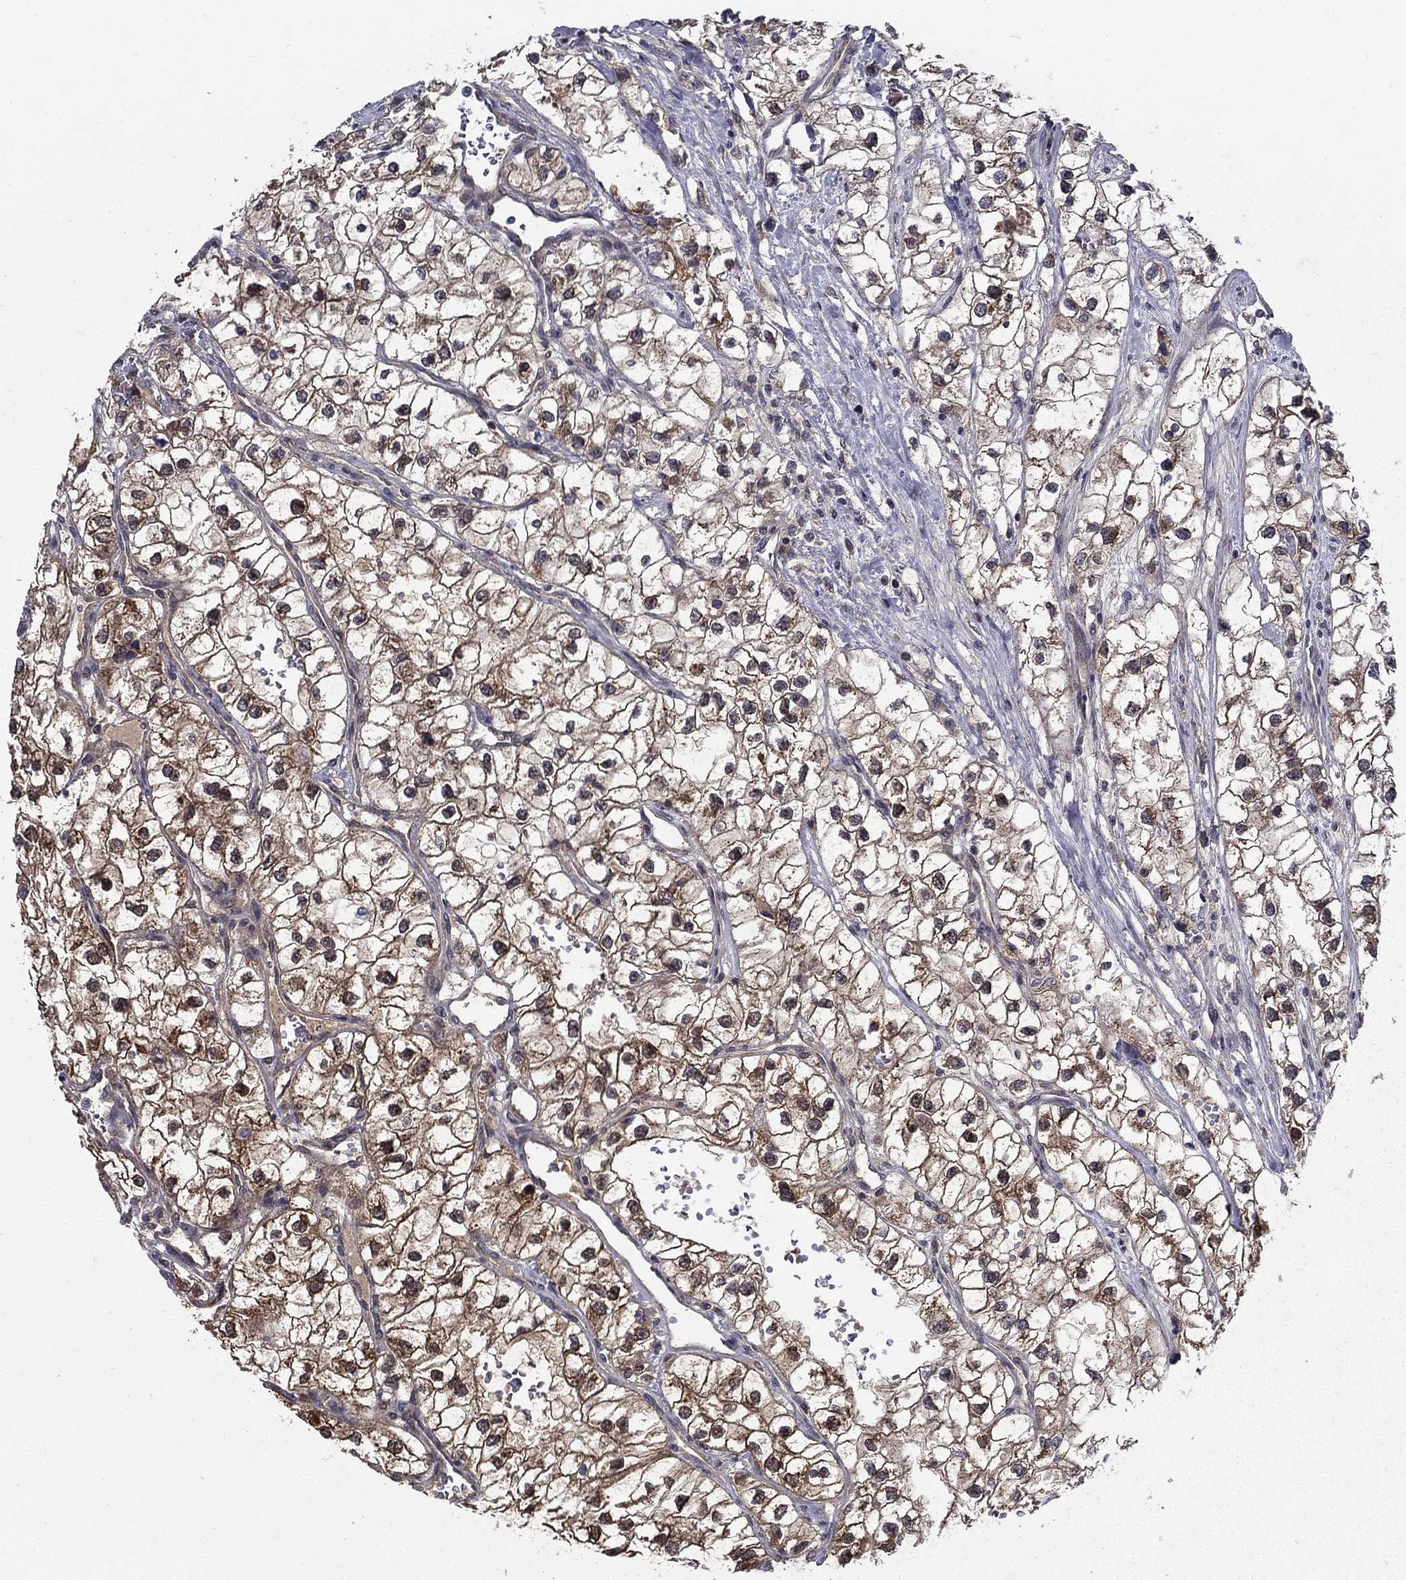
{"staining": {"intensity": "strong", "quantity": "25%-75%", "location": "cytoplasmic/membranous"}, "tissue": "renal cancer", "cell_type": "Tumor cells", "image_type": "cancer", "snomed": [{"axis": "morphology", "description": "Adenocarcinoma, NOS"}, {"axis": "topography", "description": "Kidney"}], "caption": "The micrograph reveals immunohistochemical staining of renal adenocarcinoma. There is strong cytoplasmic/membranous staining is identified in approximately 25%-75% of tumor cells.", "gene": "LACTB2", "patient": {"sex": "male", "age": 59}}